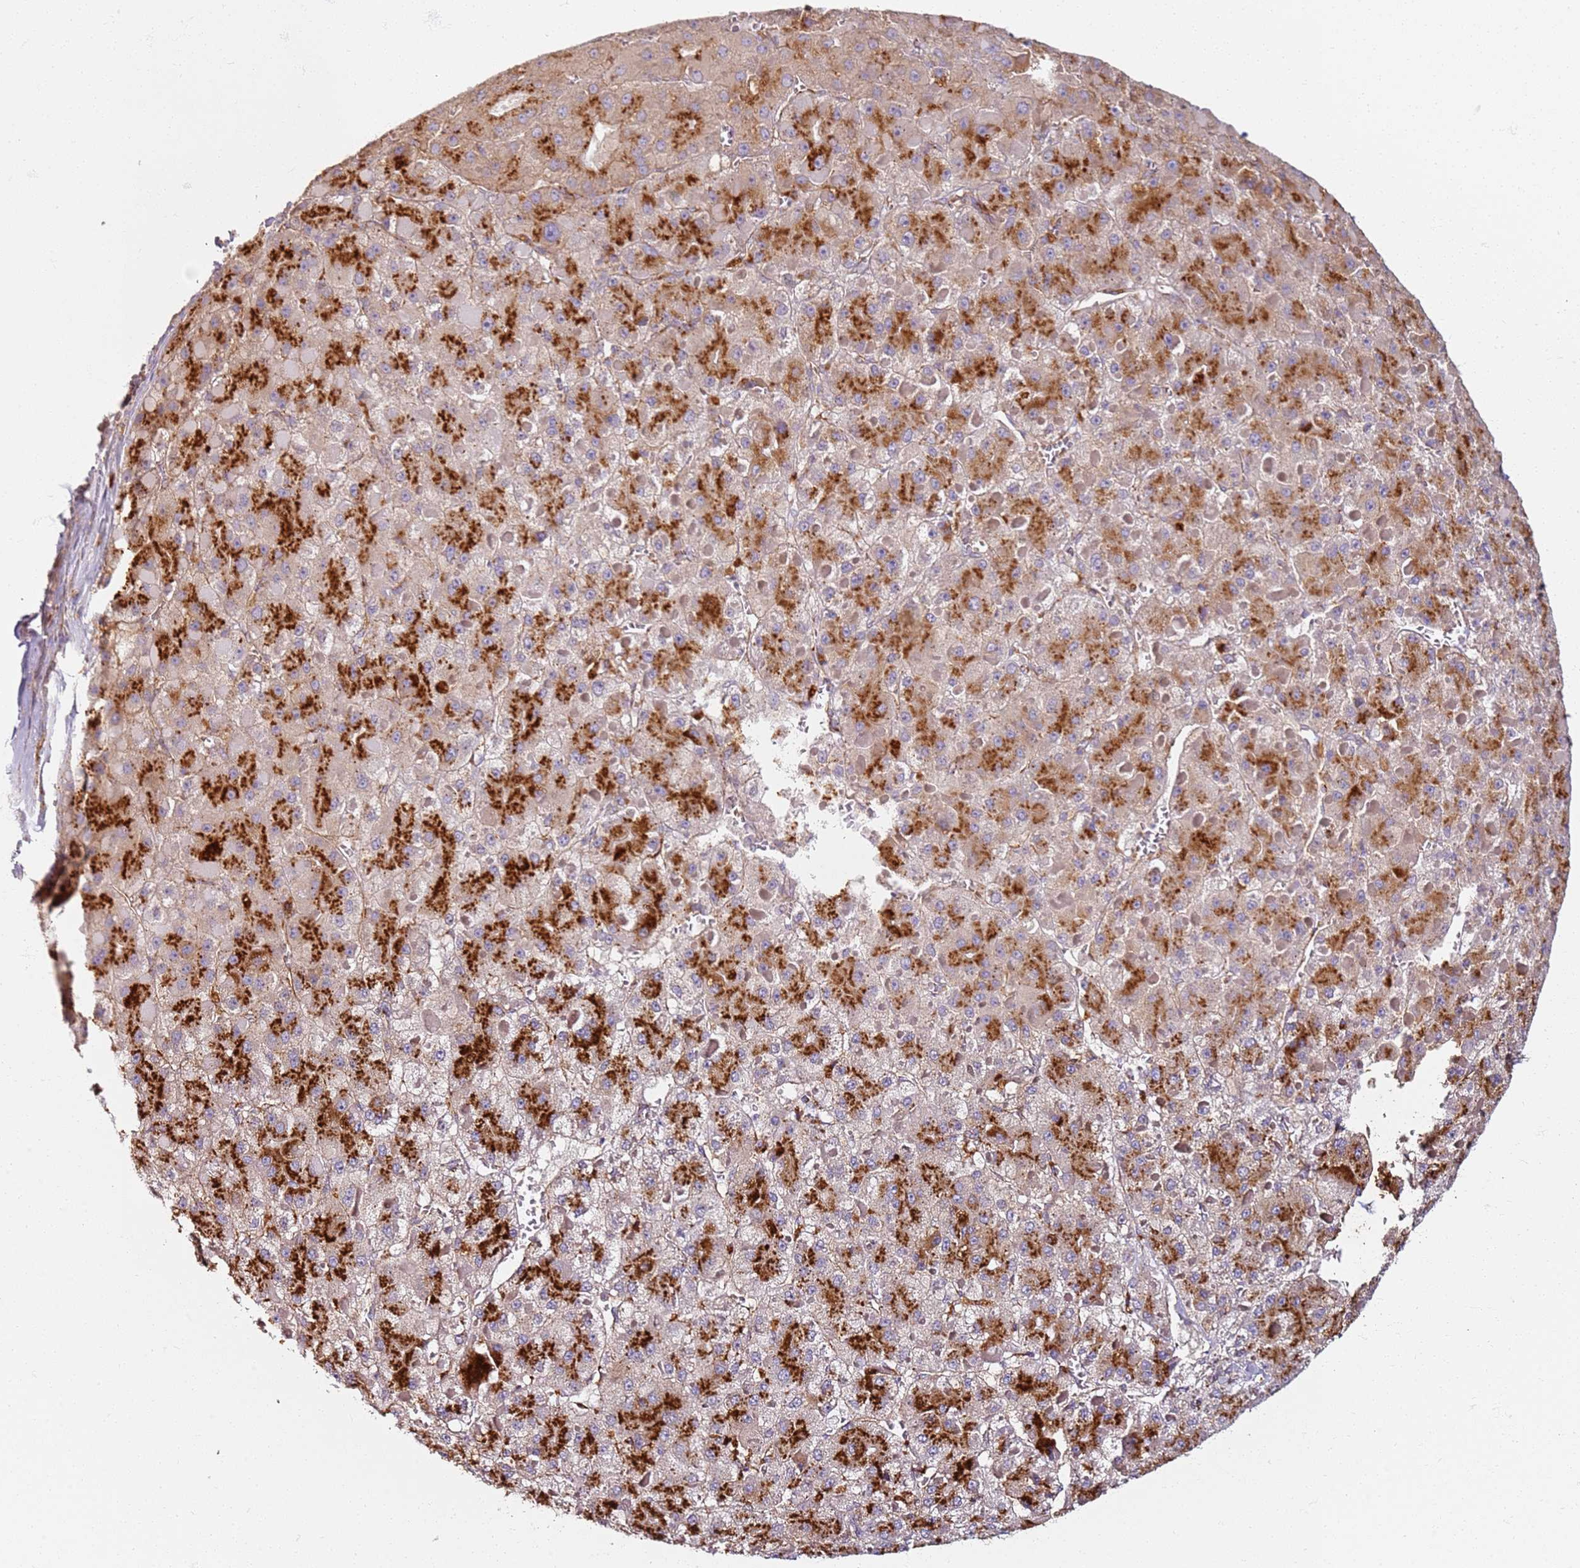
{"staining": {"intensity": "strong", "quantity": "25%-75%", "location": "cytoplasmic/membranous"}, "tissue": "liver cancer", "cell_type": "Tumor cells", "image_type": "cancer", "snomed": [{"axis": "morphology", "description": "Carcinoma, Hepatocellular, NOS"}, {"axis": "topography", "description": "Liver"}], "caption": "Strong cytoplasmic/membranous protein expression is present in about 25%-75% of tumor cells in liver hepatocellular carcinoma.", "gene": "PROKR2", "patient": {"sex": "female", "age": 73}}